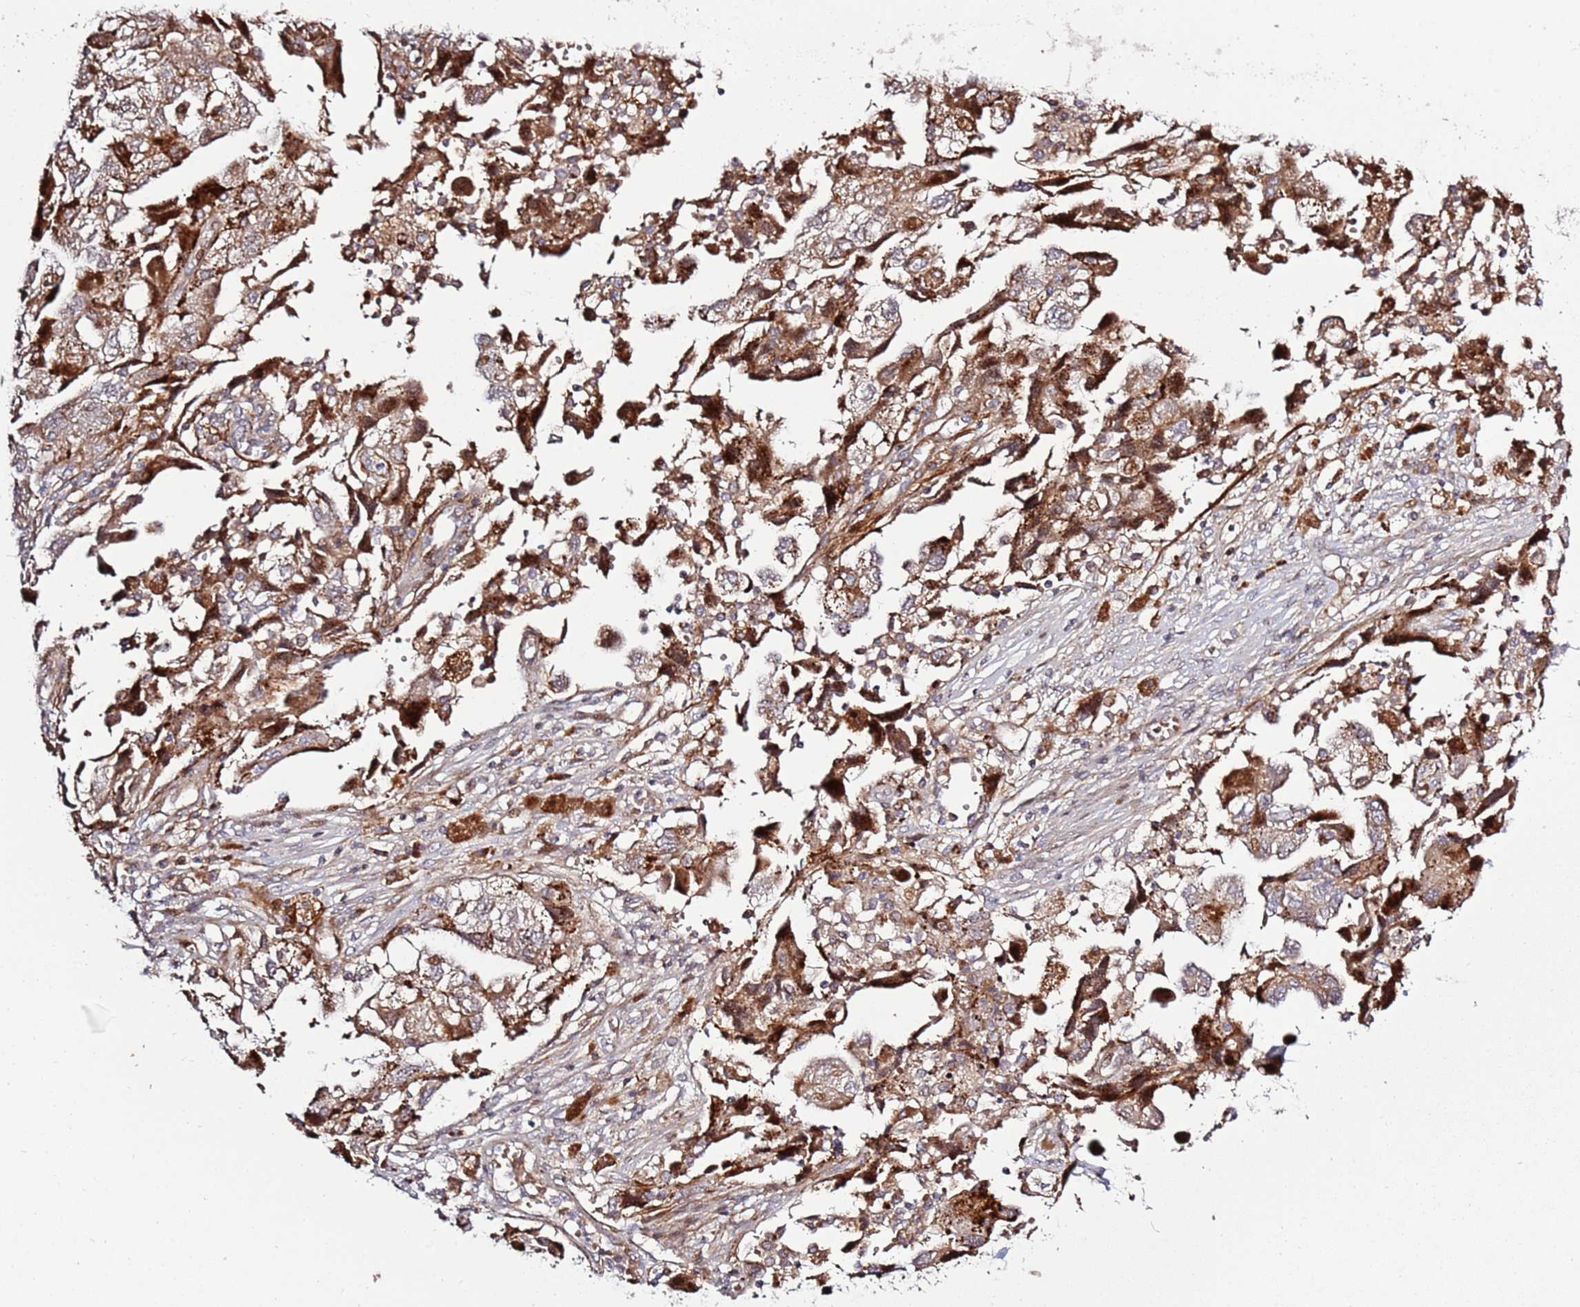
{"staining": {"intensity": "strong", "quantity": ">75%", "location": "cytoplasmic/membranous"}, "tissue": "ovarian cancer", "cell_type": "Tumor cells", "image_type": "cancer", "snomed": [{"axis": "morphology", "description": "Cystadenocarcinoma, mucinous, NOS"}, {"axis": "topography", "description": "Ovary"}], "caption": "A brown stain shows strong cytoplasmic/membranous staining of a protein in ovarian mucinous cystadenocarcinoma tumor cells. The protein is shown in brown color, while the nuclei are stained blue.", "gene": "RHBDL1", "patient": {"sex": "female", "age": 73}}